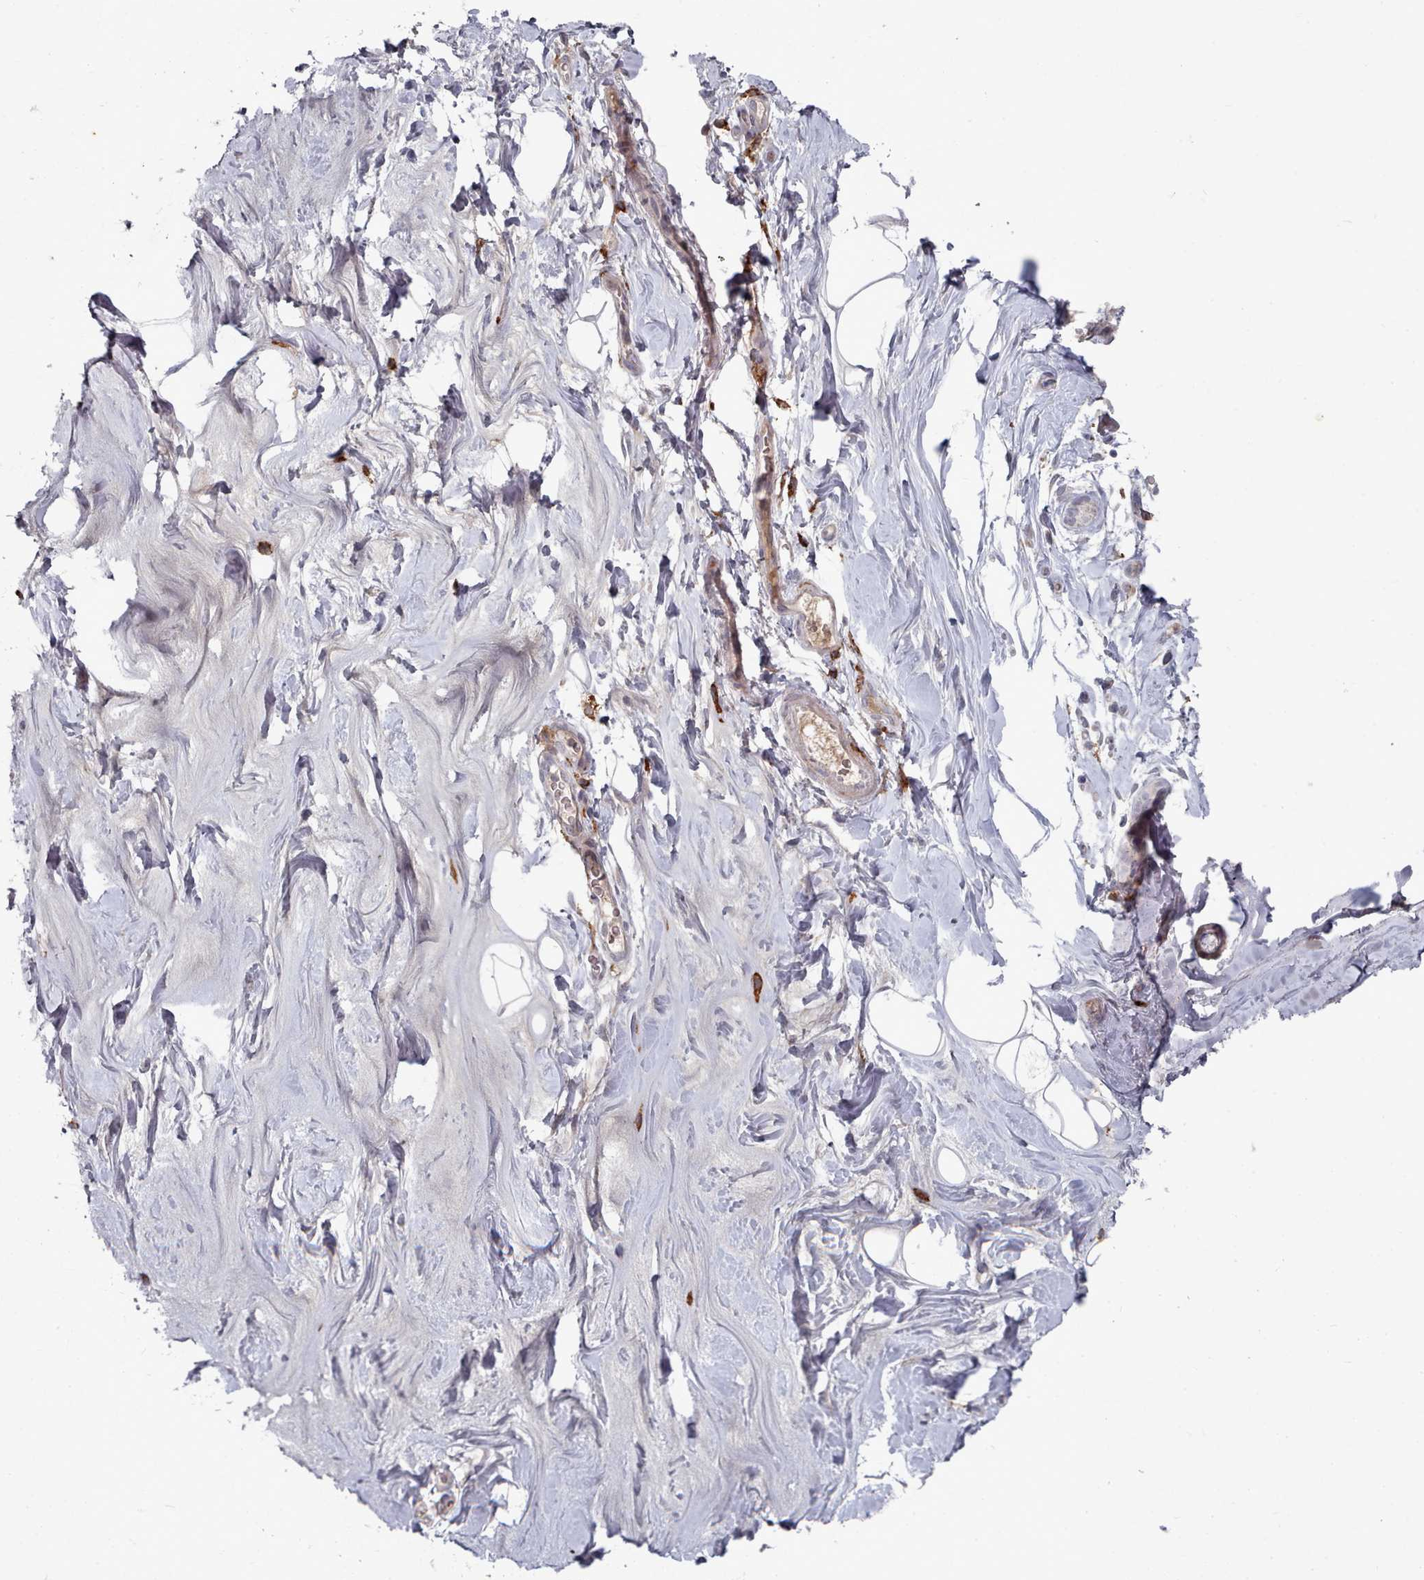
{"staining": {"intensity": "negative", "quantity": "none", "location": "none"}, "tissue": "adipose tissue", "cell_type": "Adipocytes", "image_type": "normal", "snomed": [{"axis": "morphology", "description": "Normal tissue, NOS"}, {"axis": "topography", "description": "Breast"}], "caption": "The image demonstrates no staining of adipocytes in normal adipose tissue.", "gene": "COL8A2", "patient": {"sex": "female", "age": 26}}